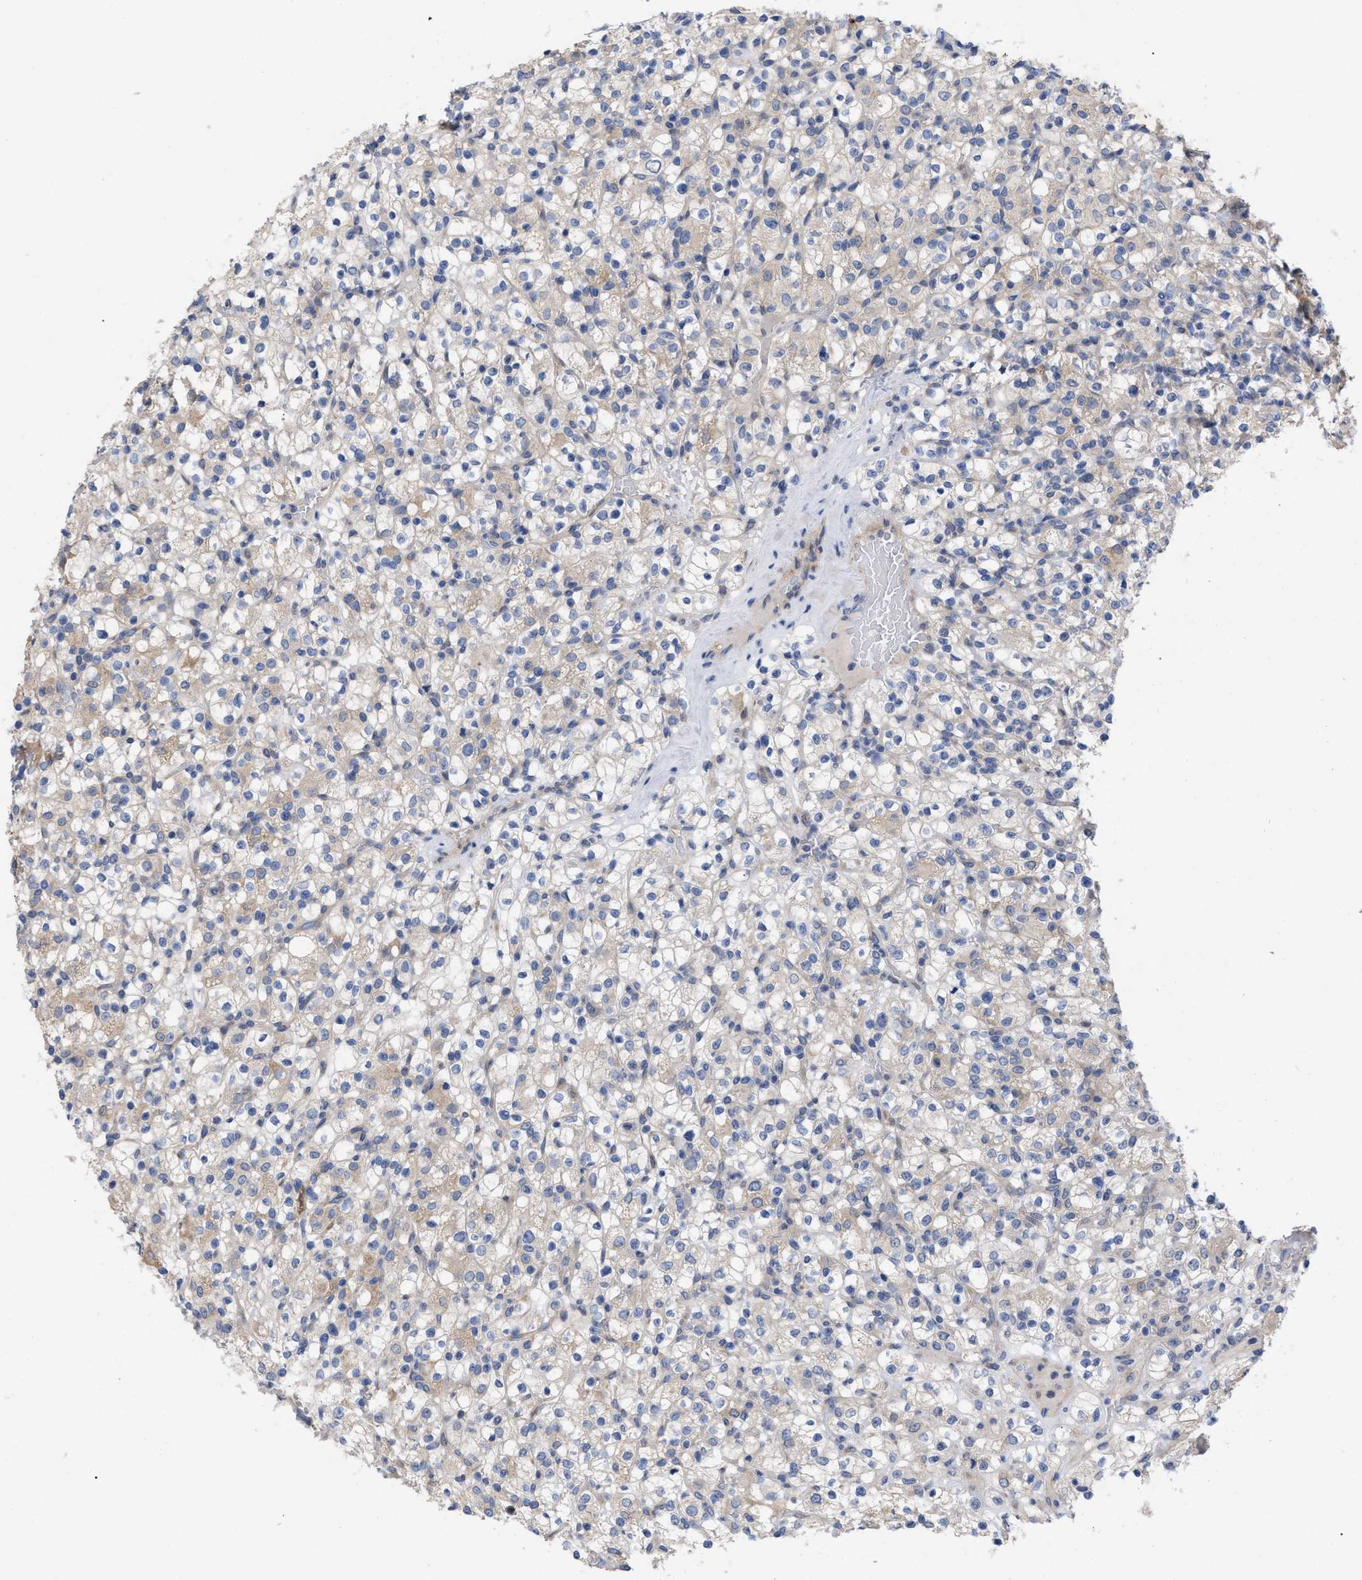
{"staining": {"intensity": "weak", "quantity": "25%-75%", "location": "cytoplasmic/membranous"}, "tissue": "renal cancer", "cell_type": "Tumor cells", "image_type": "cancer", "snomed": [{"axis": "morphology", "description": "Normal tissue, NOS"}, {"axis": "morphology", "description": "Adenocarcinoma, NOS"}, {"axis": "topography", "description": "Kidney"}], "caption": "A micrograph of human adenocarcinoma (renal) stained for a protein displays weak cytoplasmic/membranous brown staining in tumor cells. (IHC, brightfield microscopy, high magnification).", "gene": "VIP", "patient": {"sex": "female", "age": 72}}